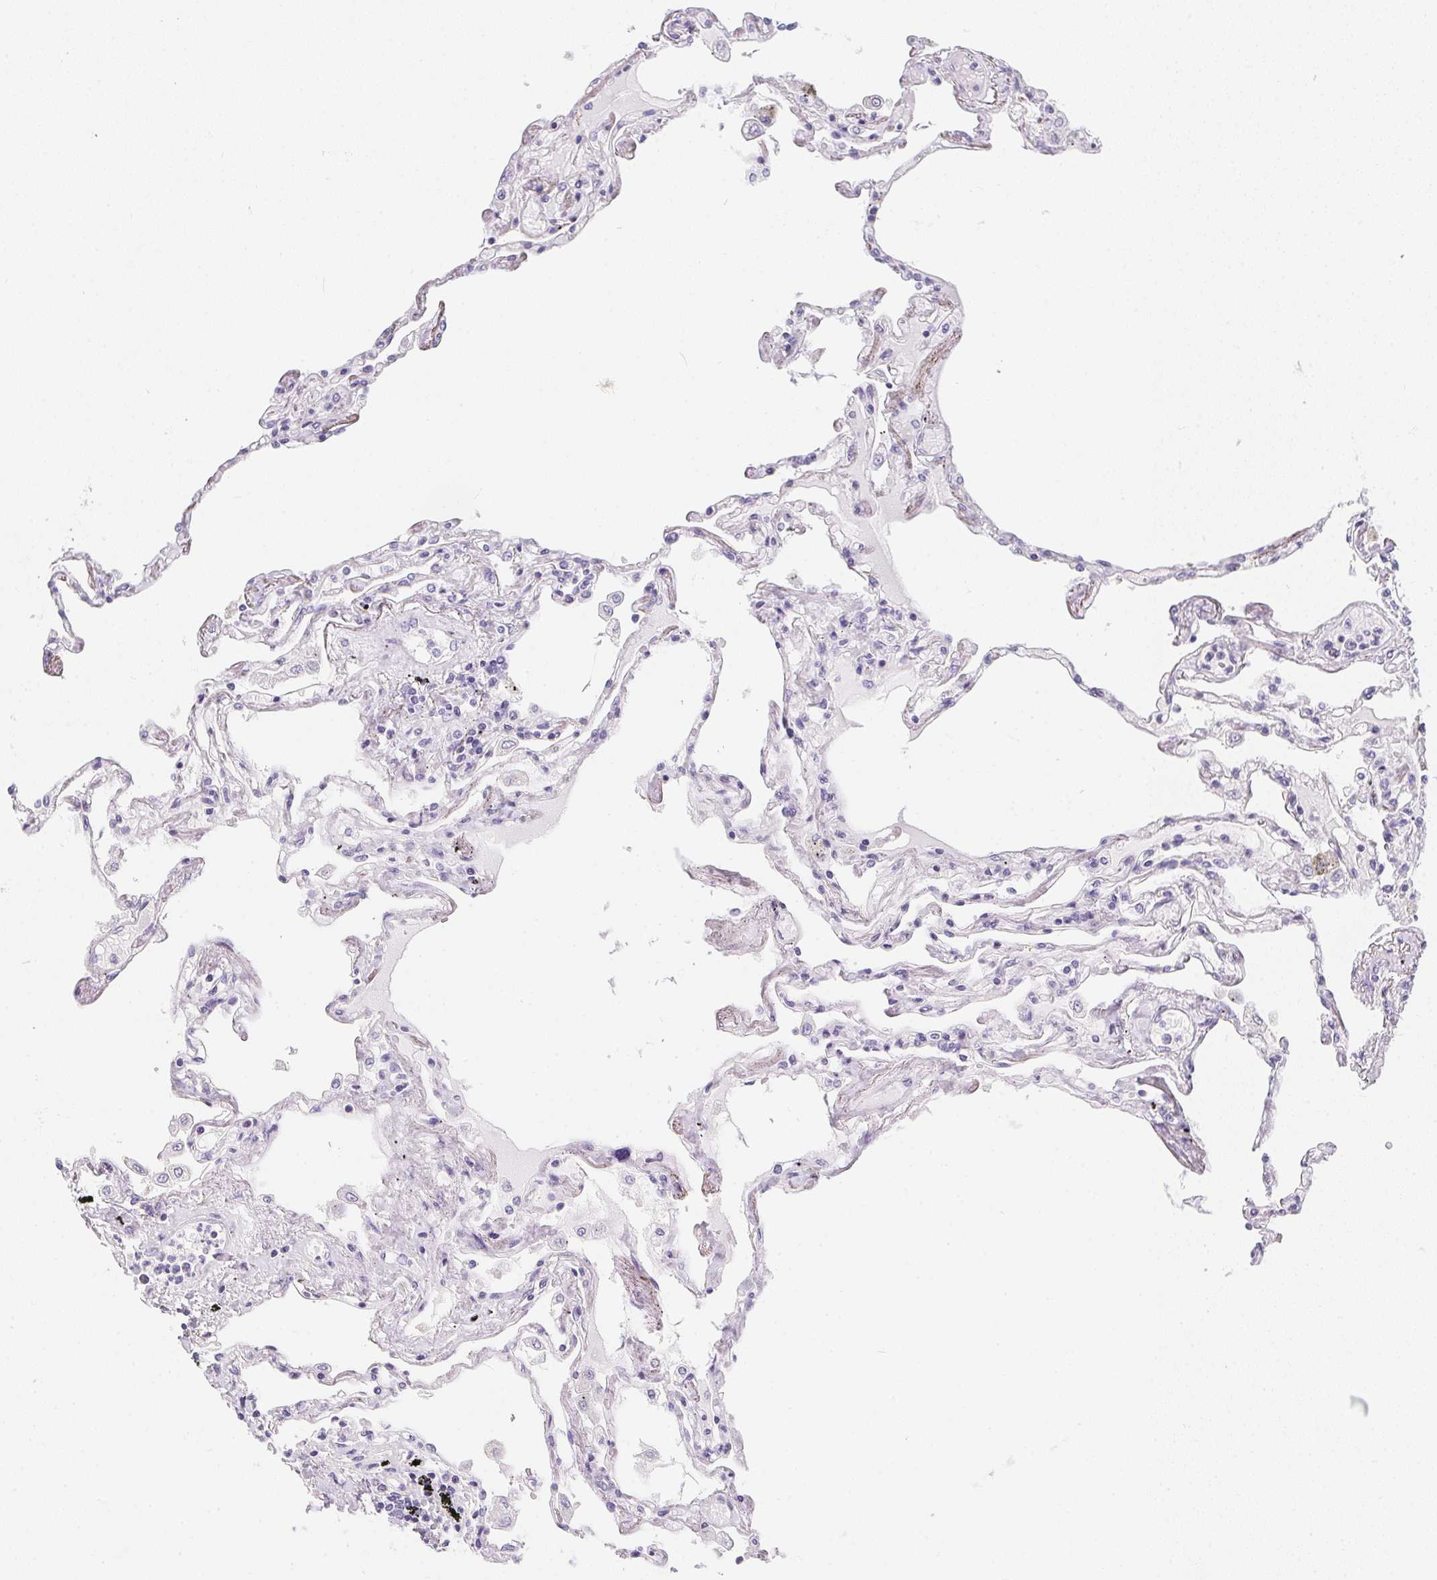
{"staining": {"intensity": "negative", "quantity": "none", "location": "none"}, "tissue": "lung", "cell_type": "Alveolar cells", "image_type": "normal", "snomed": [{"axis": "morphology", "description": "Normal tissue, NOS"}, {"axis": "morphology", "description": "Adenocarcinoma, NOS"}, {"axis": "topography", "description": "Cartilage tissue"}, {"axis": "topography", "description": "Lung"}], "caption": "High power microscopy photomicrograph of an immunohistochemistry (IHC) histopathology image of benign lung, revealing no significant expression in alveolar cells. The staining was performed using DAB to visualize the protein expression in brown, while the nuclei were stained in blue with hematoxylin (Magnification: 20x).", "gene": "MAP1A", "patient": {"sex": "female", "age": 67}}